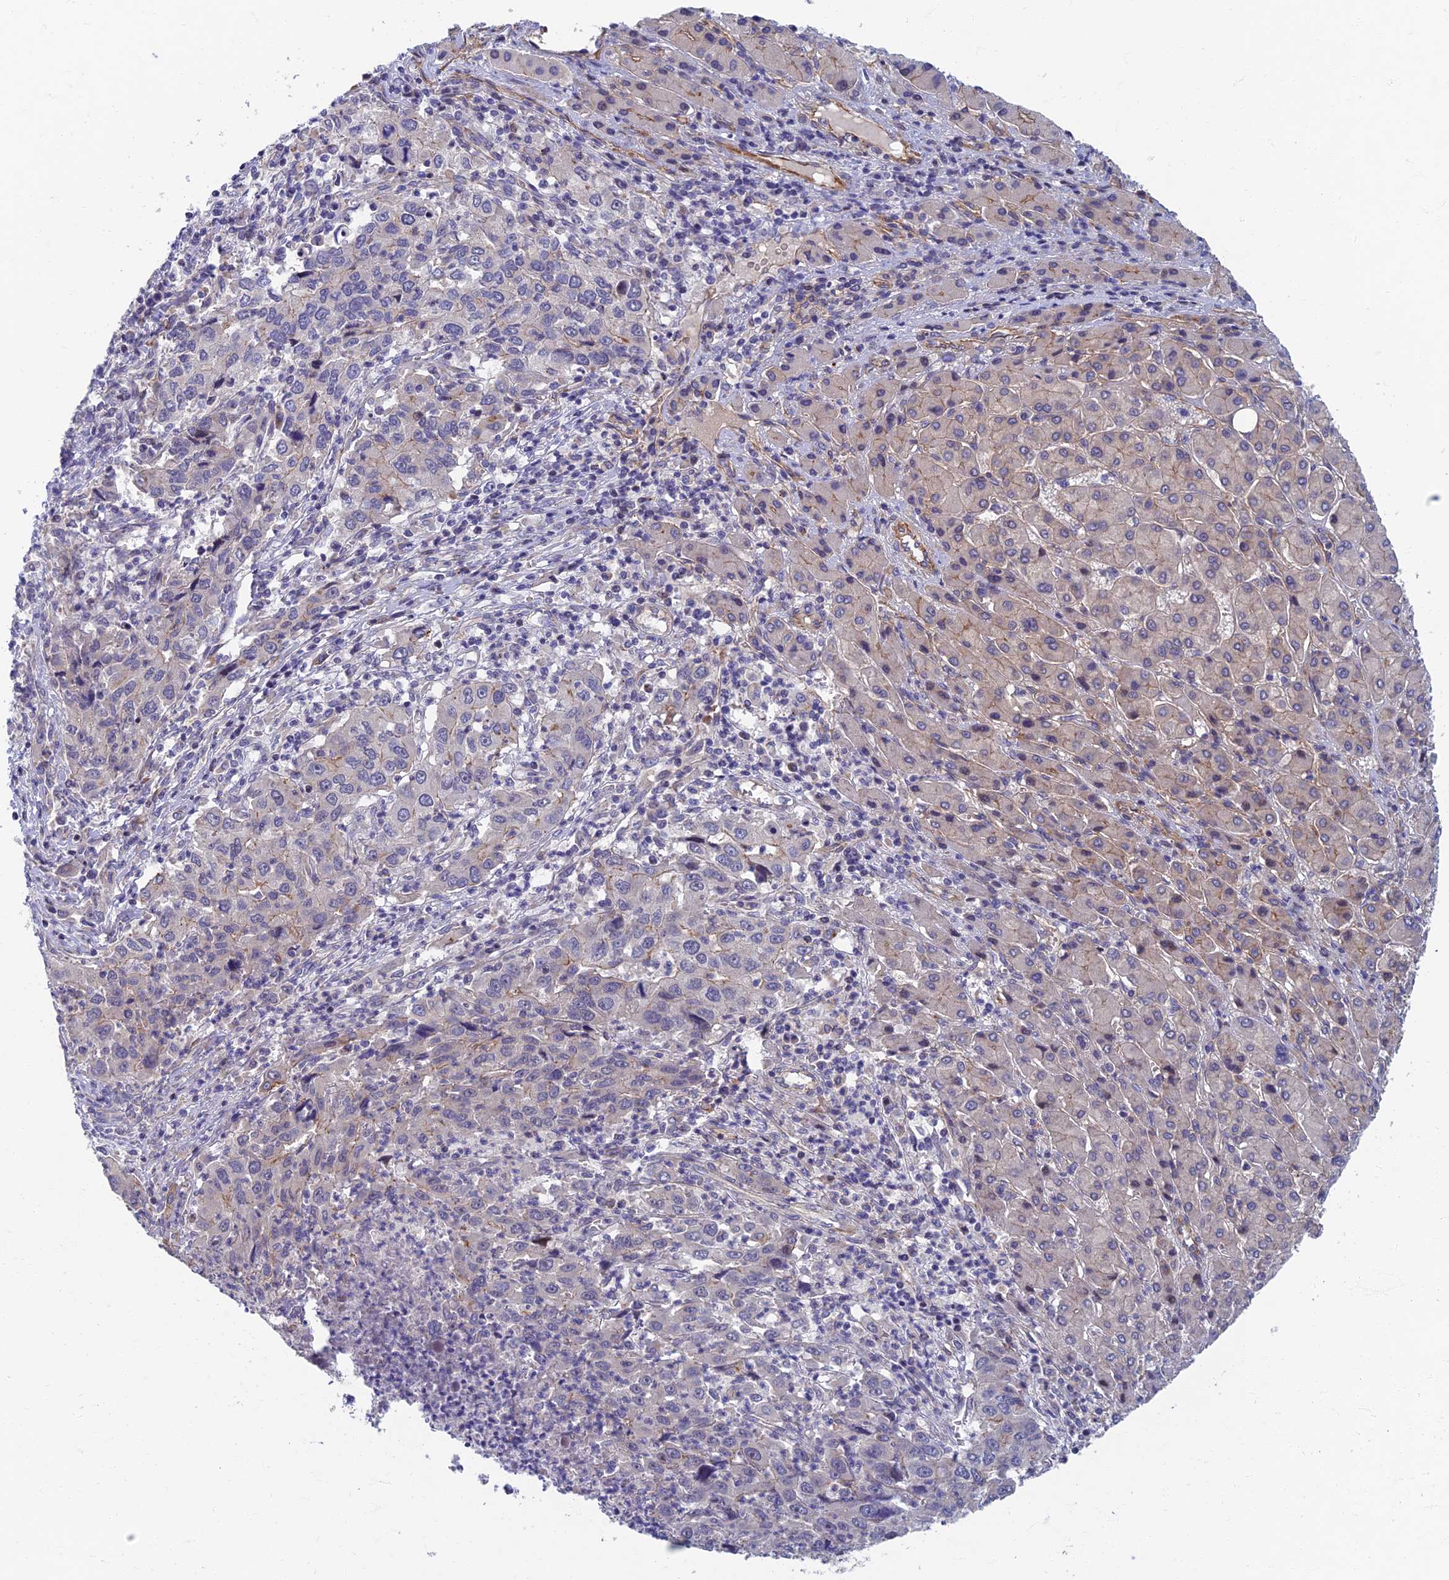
{"staining": {"intensity": "weak", "quantity": "<25%", "location": "cytoplasmic/membranous"}, "tissue": "liver cancer", "cell_type": "Tumor cells", "image_type": "cancer", "snomed": [{"axis": "morphology", "description": "Carcinoma, Hepatocellular, NOS"}, {"axis": "topography", "description": "Liver"}], "caption": "This is an IHC micrograph of liver cancer (hepatocellular carcinoma). There is no positivity in tumor cells.", "gene": "RHBDL2", "patient": {"sex": "male", "age": 63}}